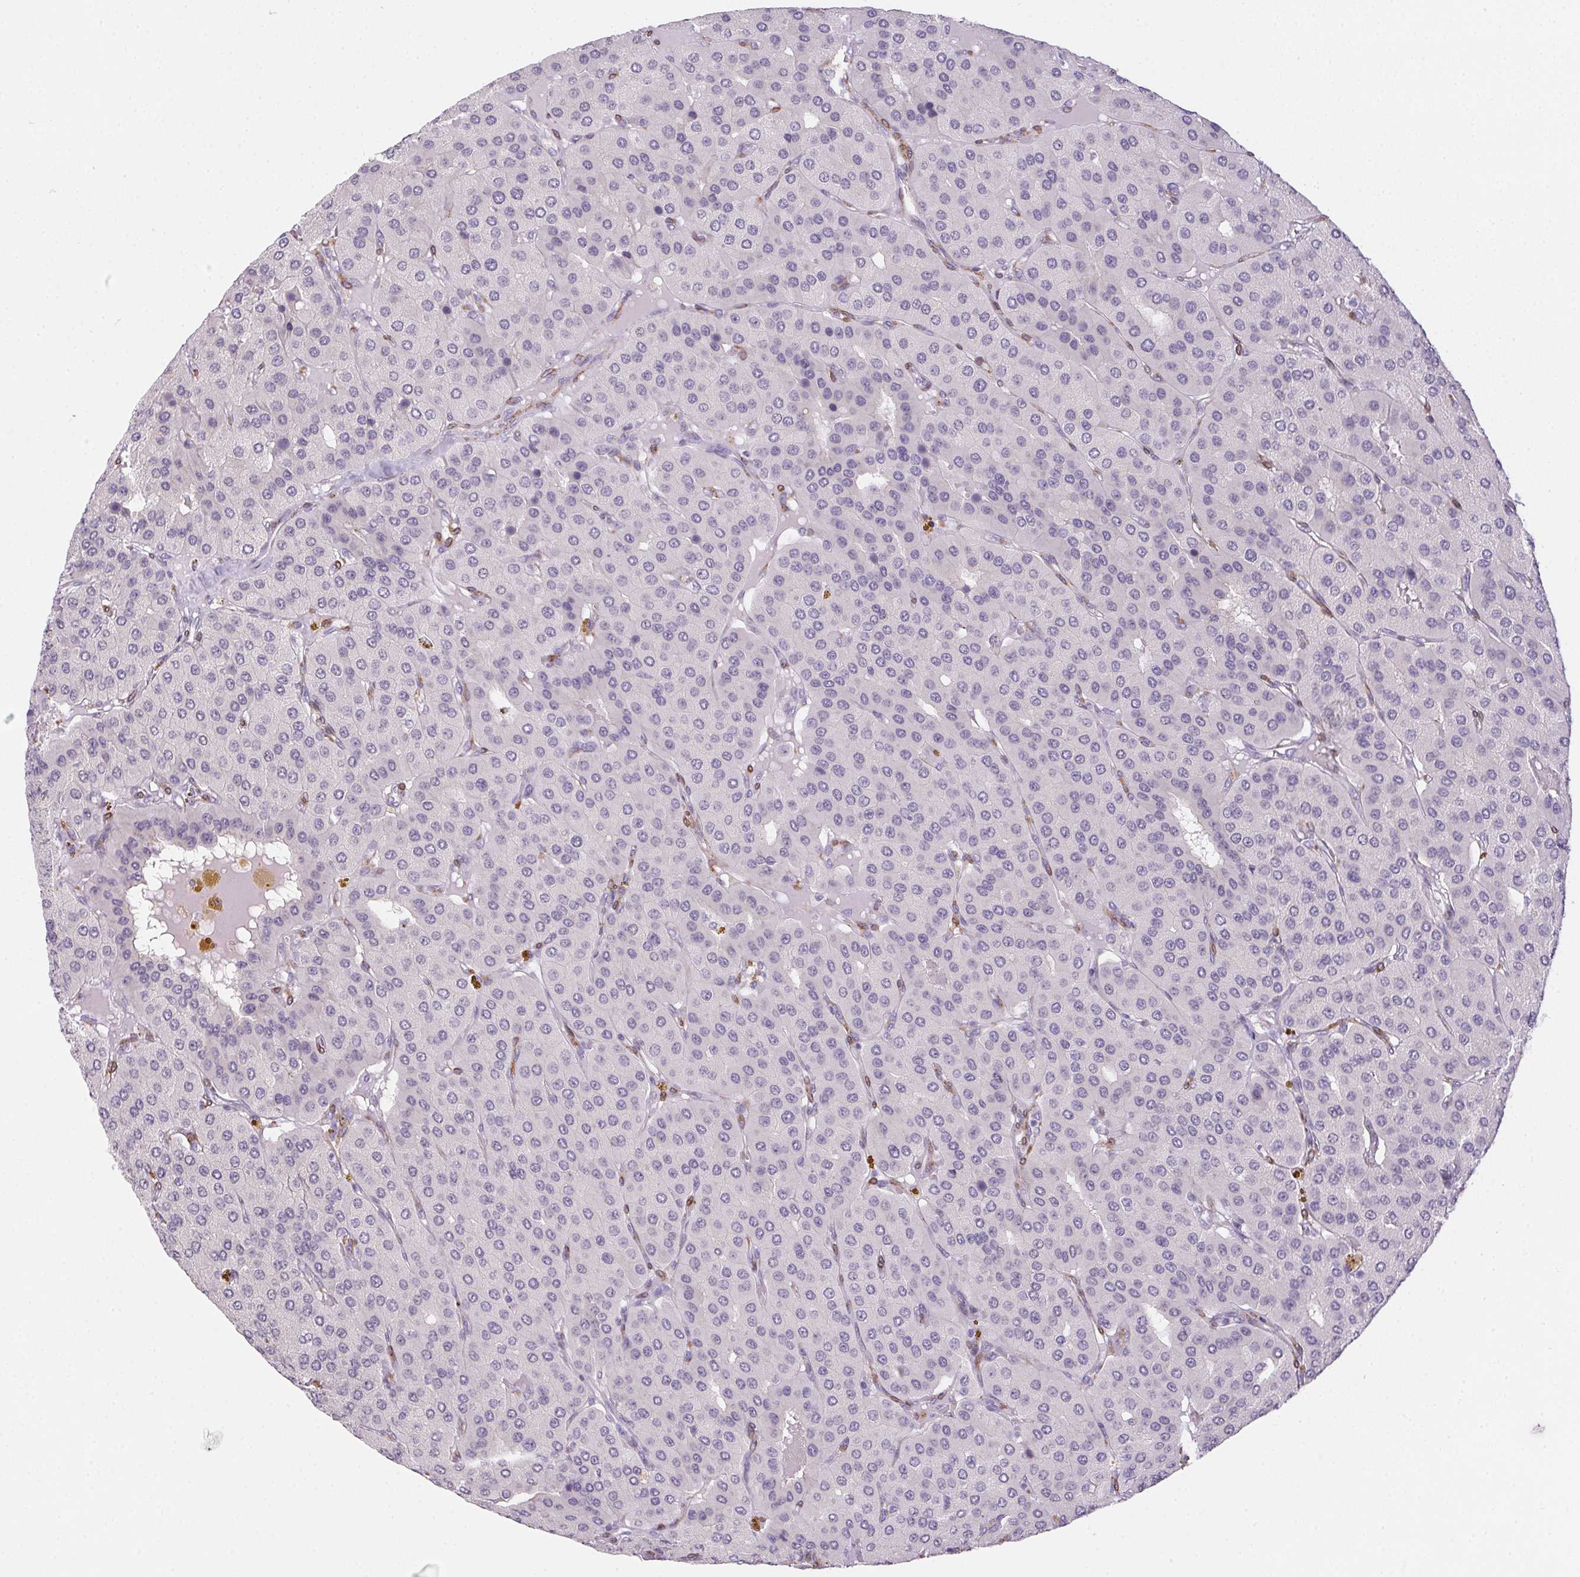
{"staining": {"intensity": "negative", "quantity": "none", "location": "none"}, "tissue": "parathyroid gland", "cell_type": "Glandular cells", "image_type": "normal", "snomed": [{"axis": "morphology", "description": "Normal tissue, NOS"}, {"axis": "morphology", "description": "Adenoma, NOS"}, {"axis": "topography", "description": "Parathyroid gland"}], "caption": "An image of human parathyroid gland is negative for staining in glandular cells. Nuclei are stained in blue.", "gene": "HRC", "patient": {"sex": "female", "age": 86}}